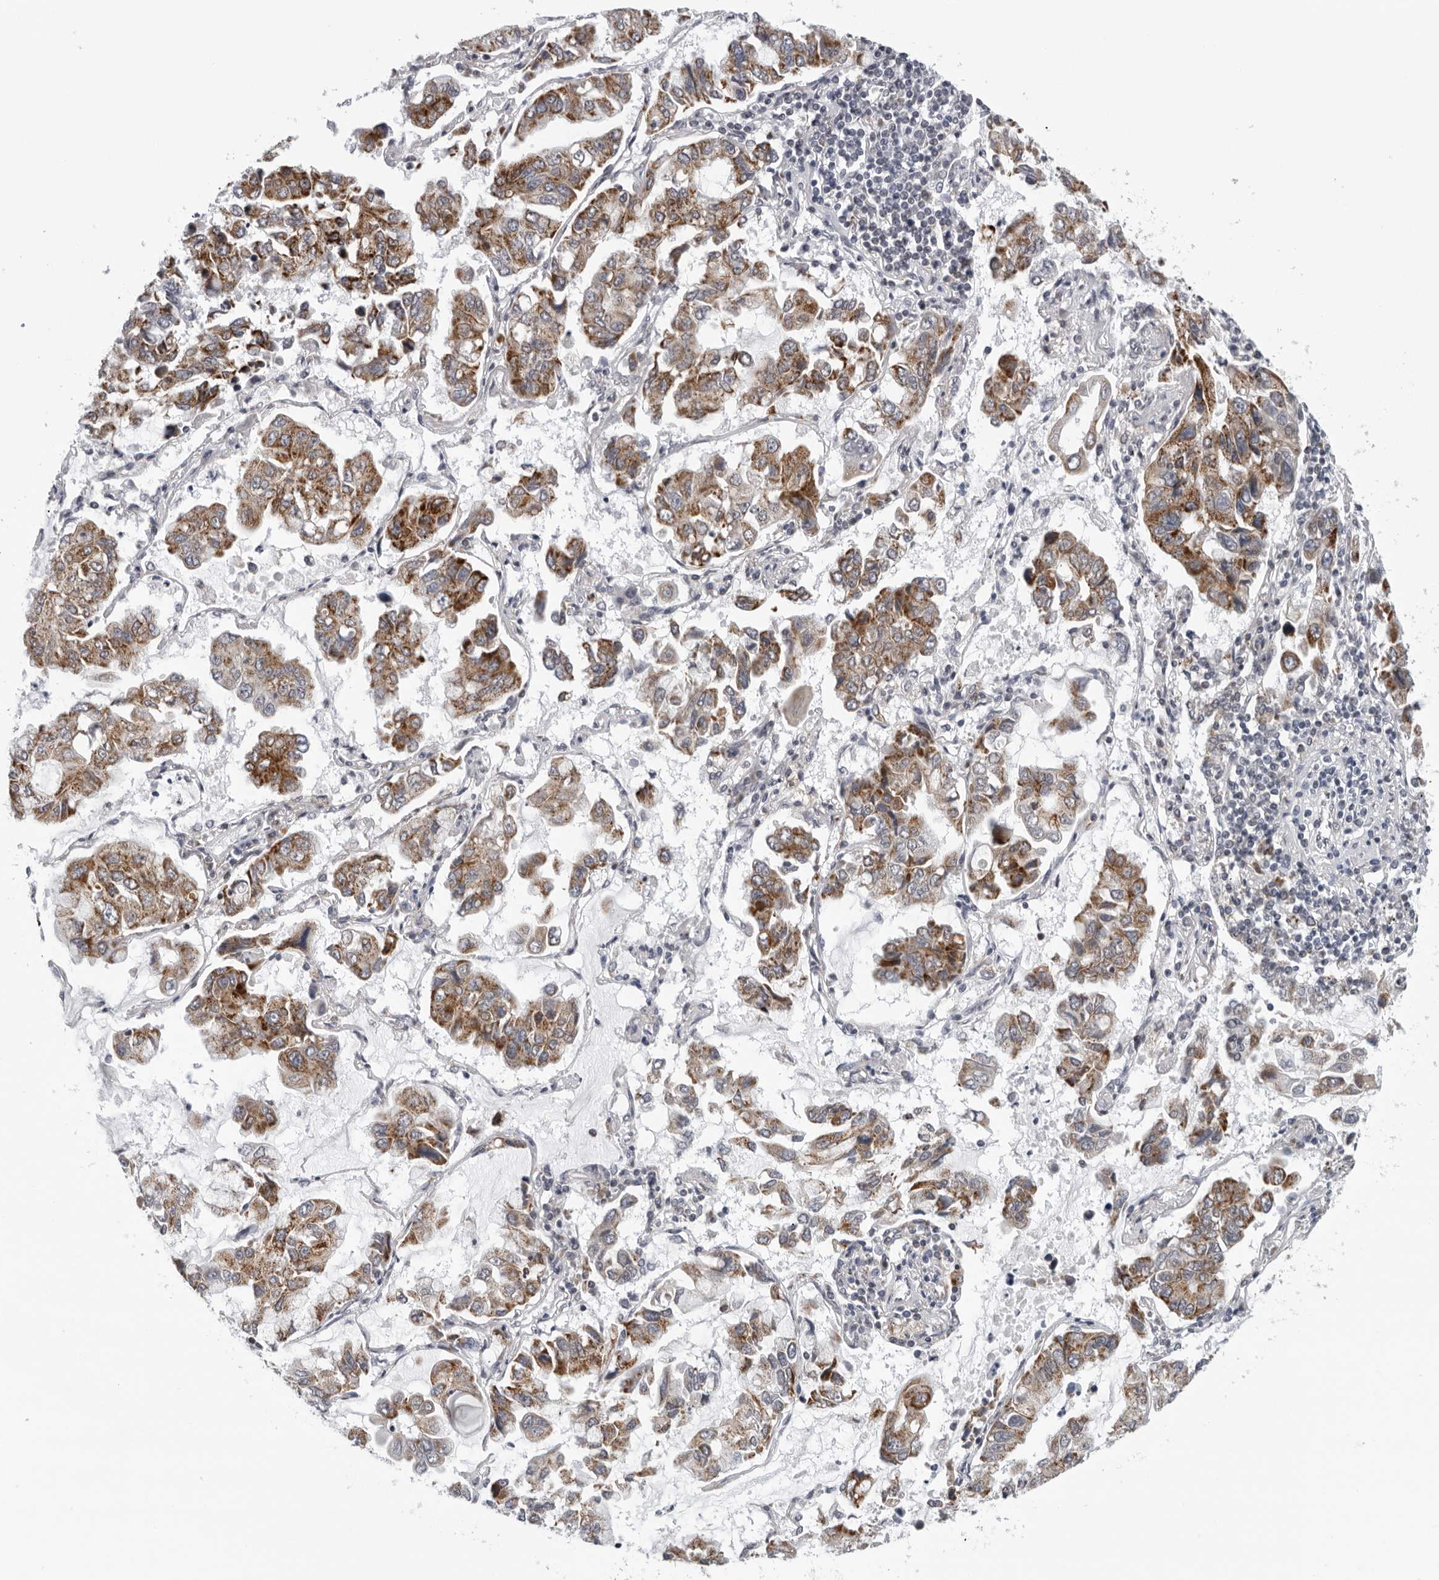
{"staining": {"intensity": "moderate", "quantity": ">75%", "location": "cytoplasmic/membranous"}, "tissue": "lung cancer", "cell_type": "Tumor cells", "image_type": "cancer", "snomed": [{"axis": "morphology", "description": "Adenocarcinoma, NOS"}, {"axis": "topography", "description": "Lung"}], "caption": "Immunohistochemical staining of human lung cancer (adenocarcinoma) displays moderate cytoplasmic/membranous protein positivity in about >75% of tumor cells. (DAB (3,3'-diaminobenzidine) = brown stain, brightfield microscopy at high magnification).", "gene": "CPT2", "patient": {"sex": "male", "age": 64}}